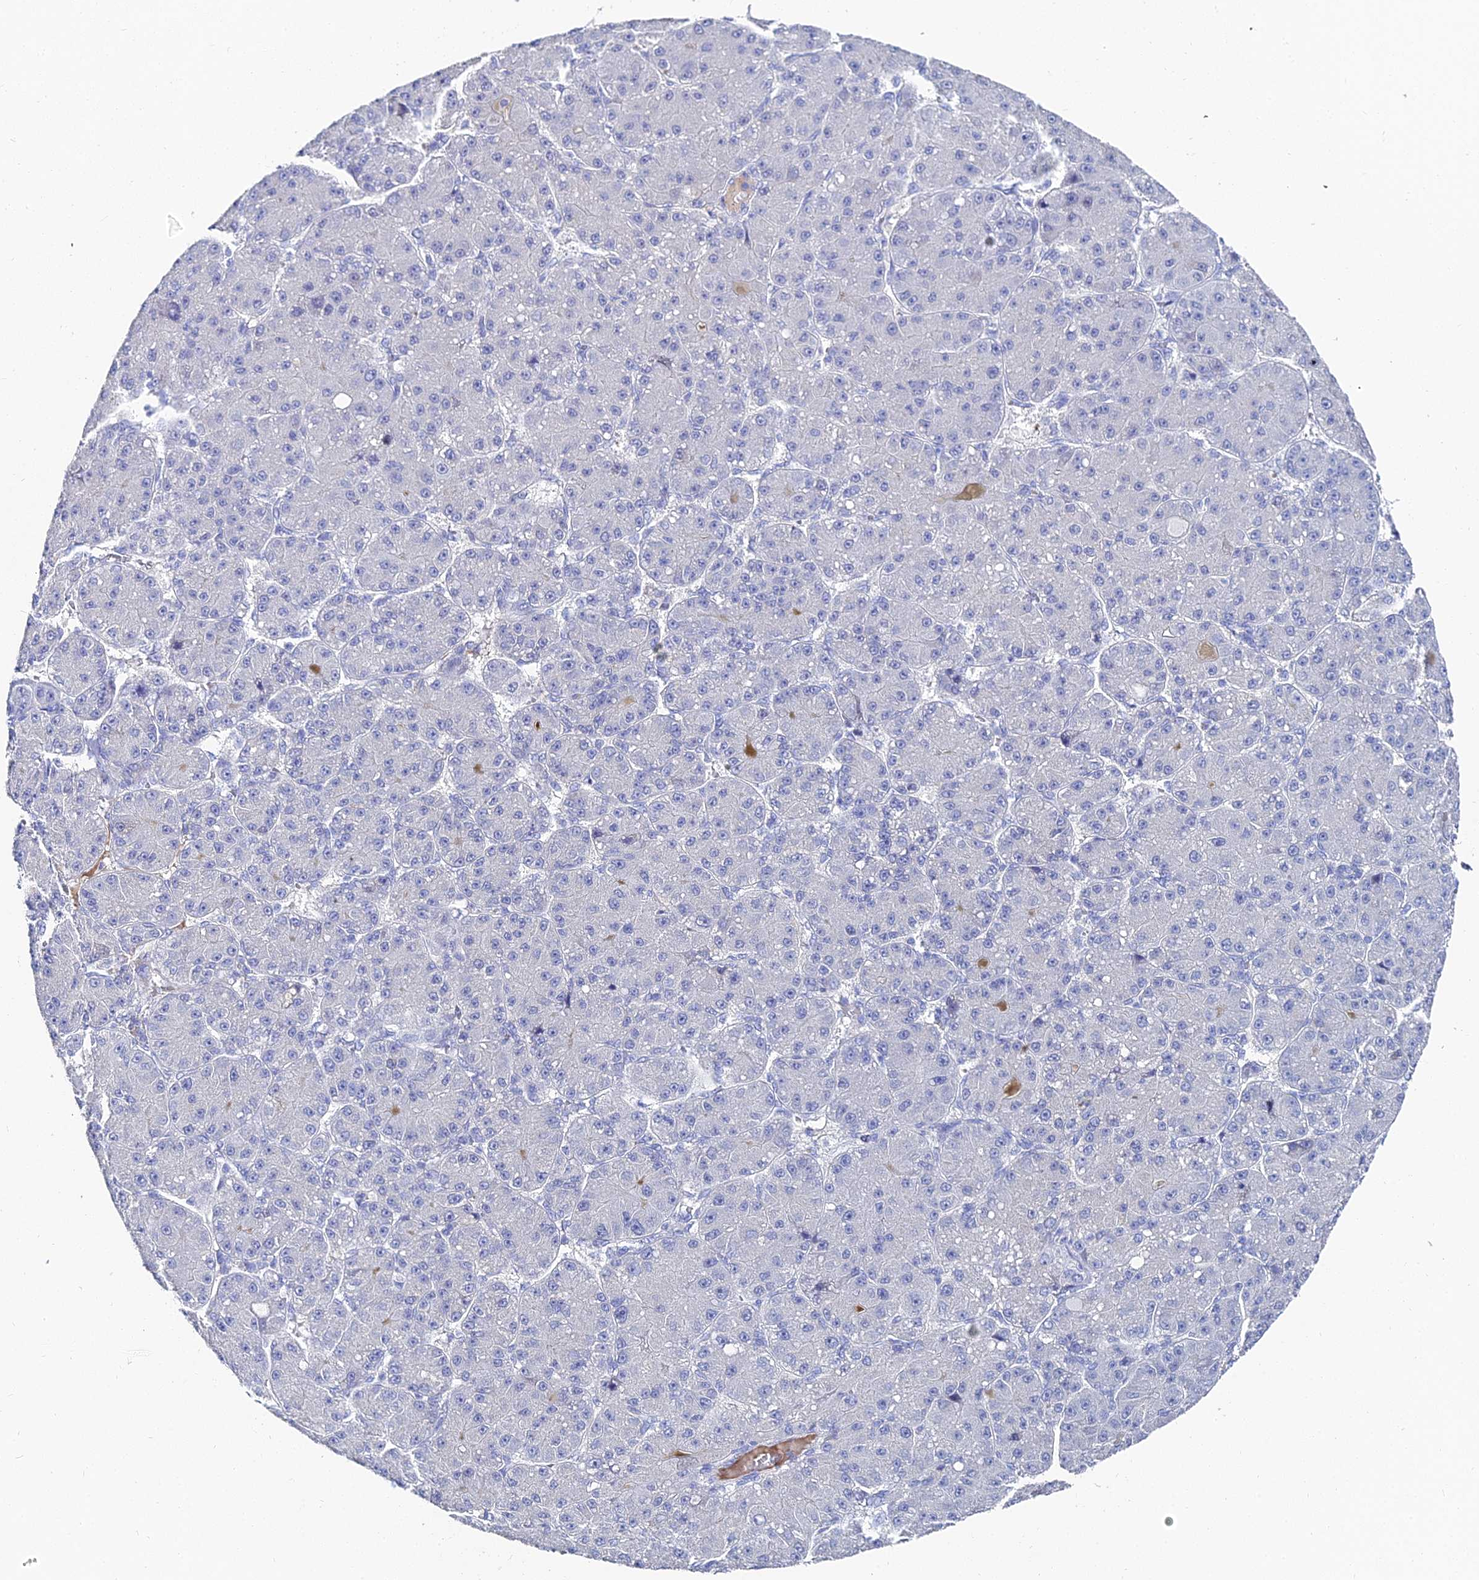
{"staining": {"intensity": "negative", "quantity": "none", "location": "none"}, "tissue": "liver cancer", "cell_type": "Tumor cells", "image_type": "cancer", "snomed": [{"axis": "morphology", "description": "Carcinoma, Hepatocellular, NOS"}, {"axis": "topography", "description": "Liver"}], "caption": "An image of human liver cancer (hepatocellular carcinoma) is negative for staining in tumor cells.", "gene": "KRT17", "patient": {"sex": "male", "age": 67}}